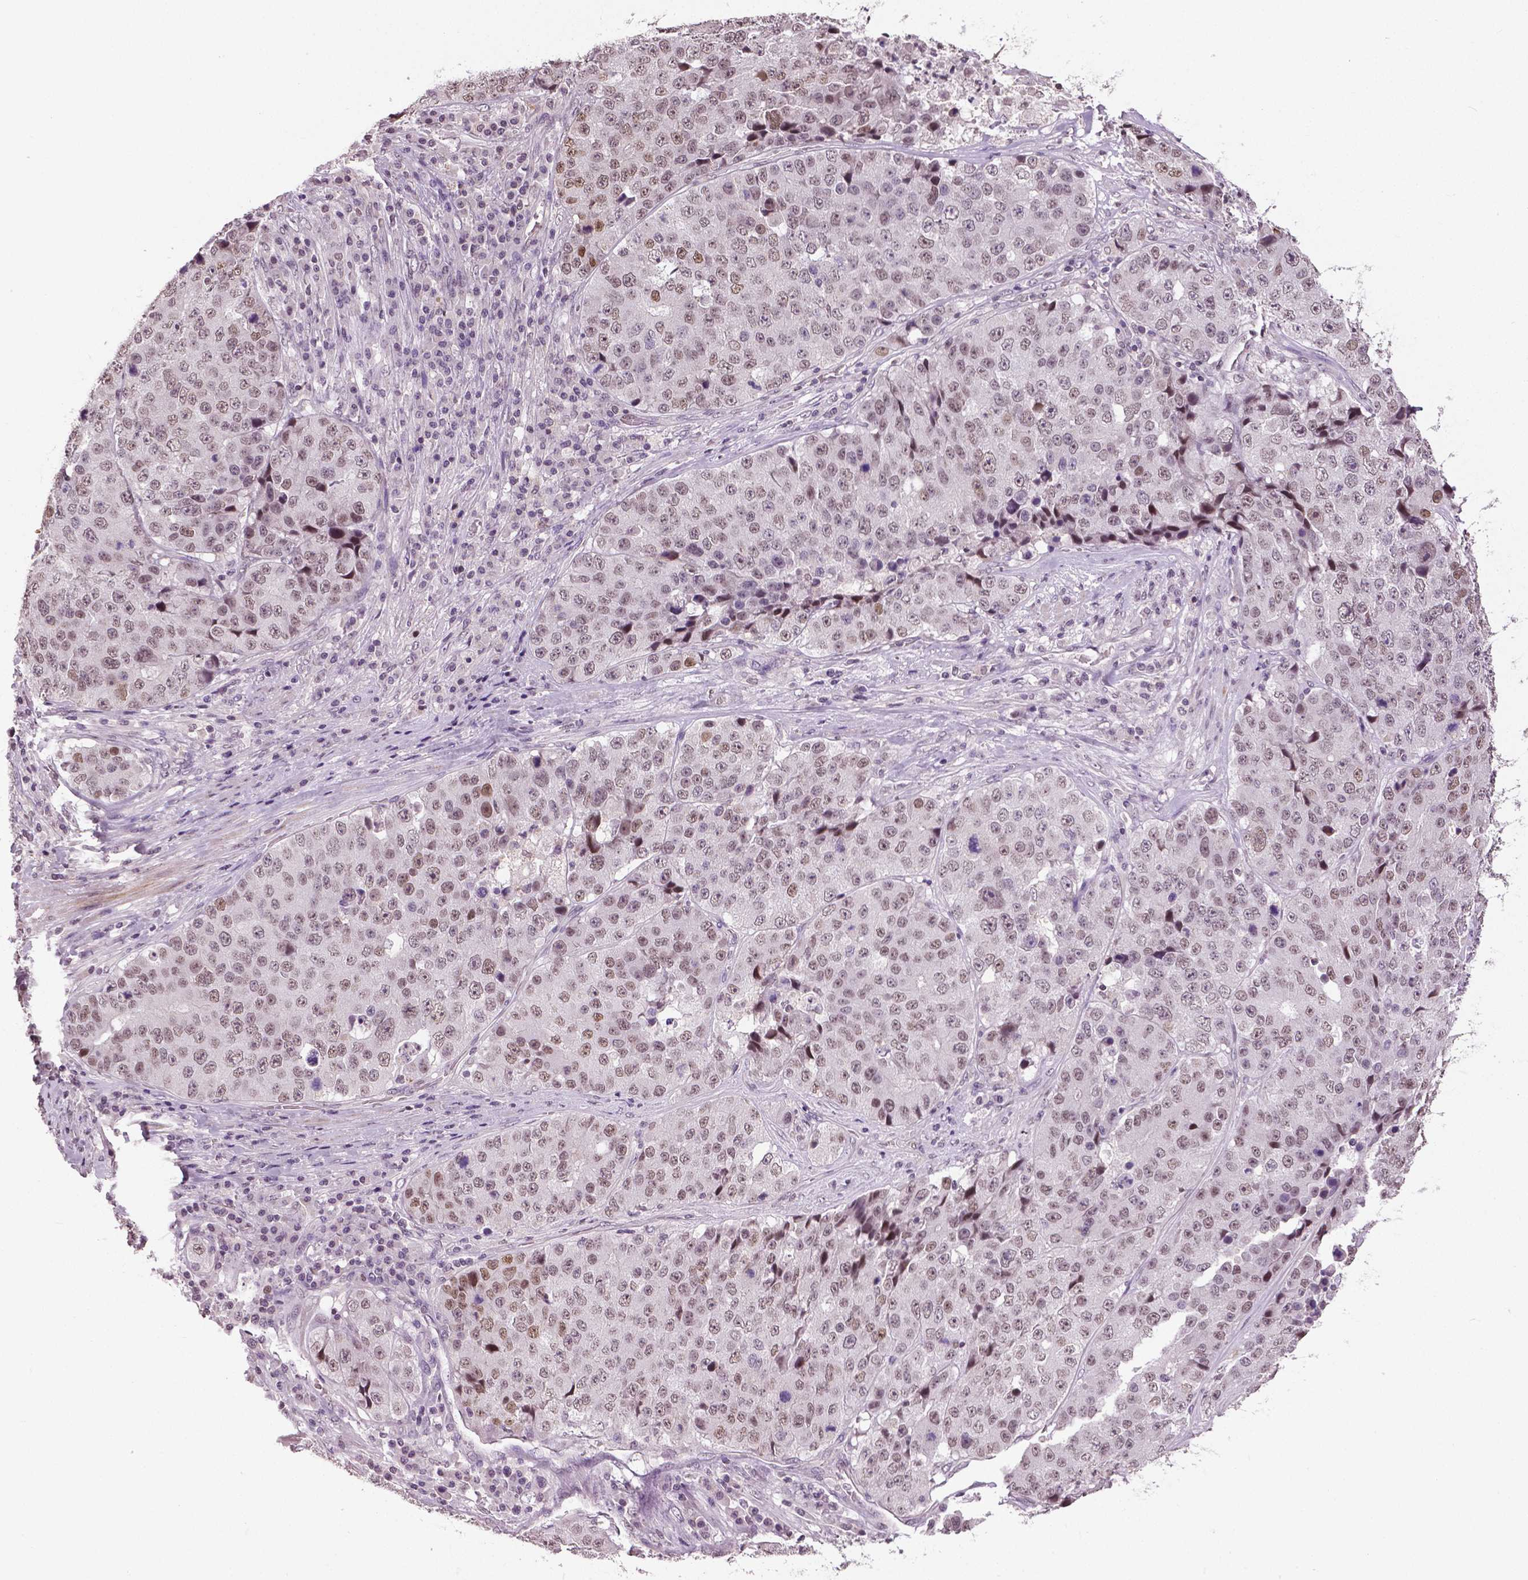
{"staining": {"intensity": "moderate", "quantity": ">75%", "location": "nuclear"}, "tissue": "stomach cancer", "cell_type": "Tumor cells", "image_type": "cancer", "snomed": [{"axis": "morphology", "description": "Adenocarcinoma, NOS"}, {"axis": "topography", "description": "Stomach"}], "caption": "High-magnification brightfield microscopy of adenocarcinoma (stomach) stained with DAB (3,3'-diaminobenzidine) (brown) and counterstained with hematoxylin (blue). tumor cells exhibit moderate nuclear expression is identified in approximately>75% of cells. (DAB = brown stain, brightfield microscopy at high magnification).", "gene": "DLX5", "patient": {"sex": "male", "age": 71}}